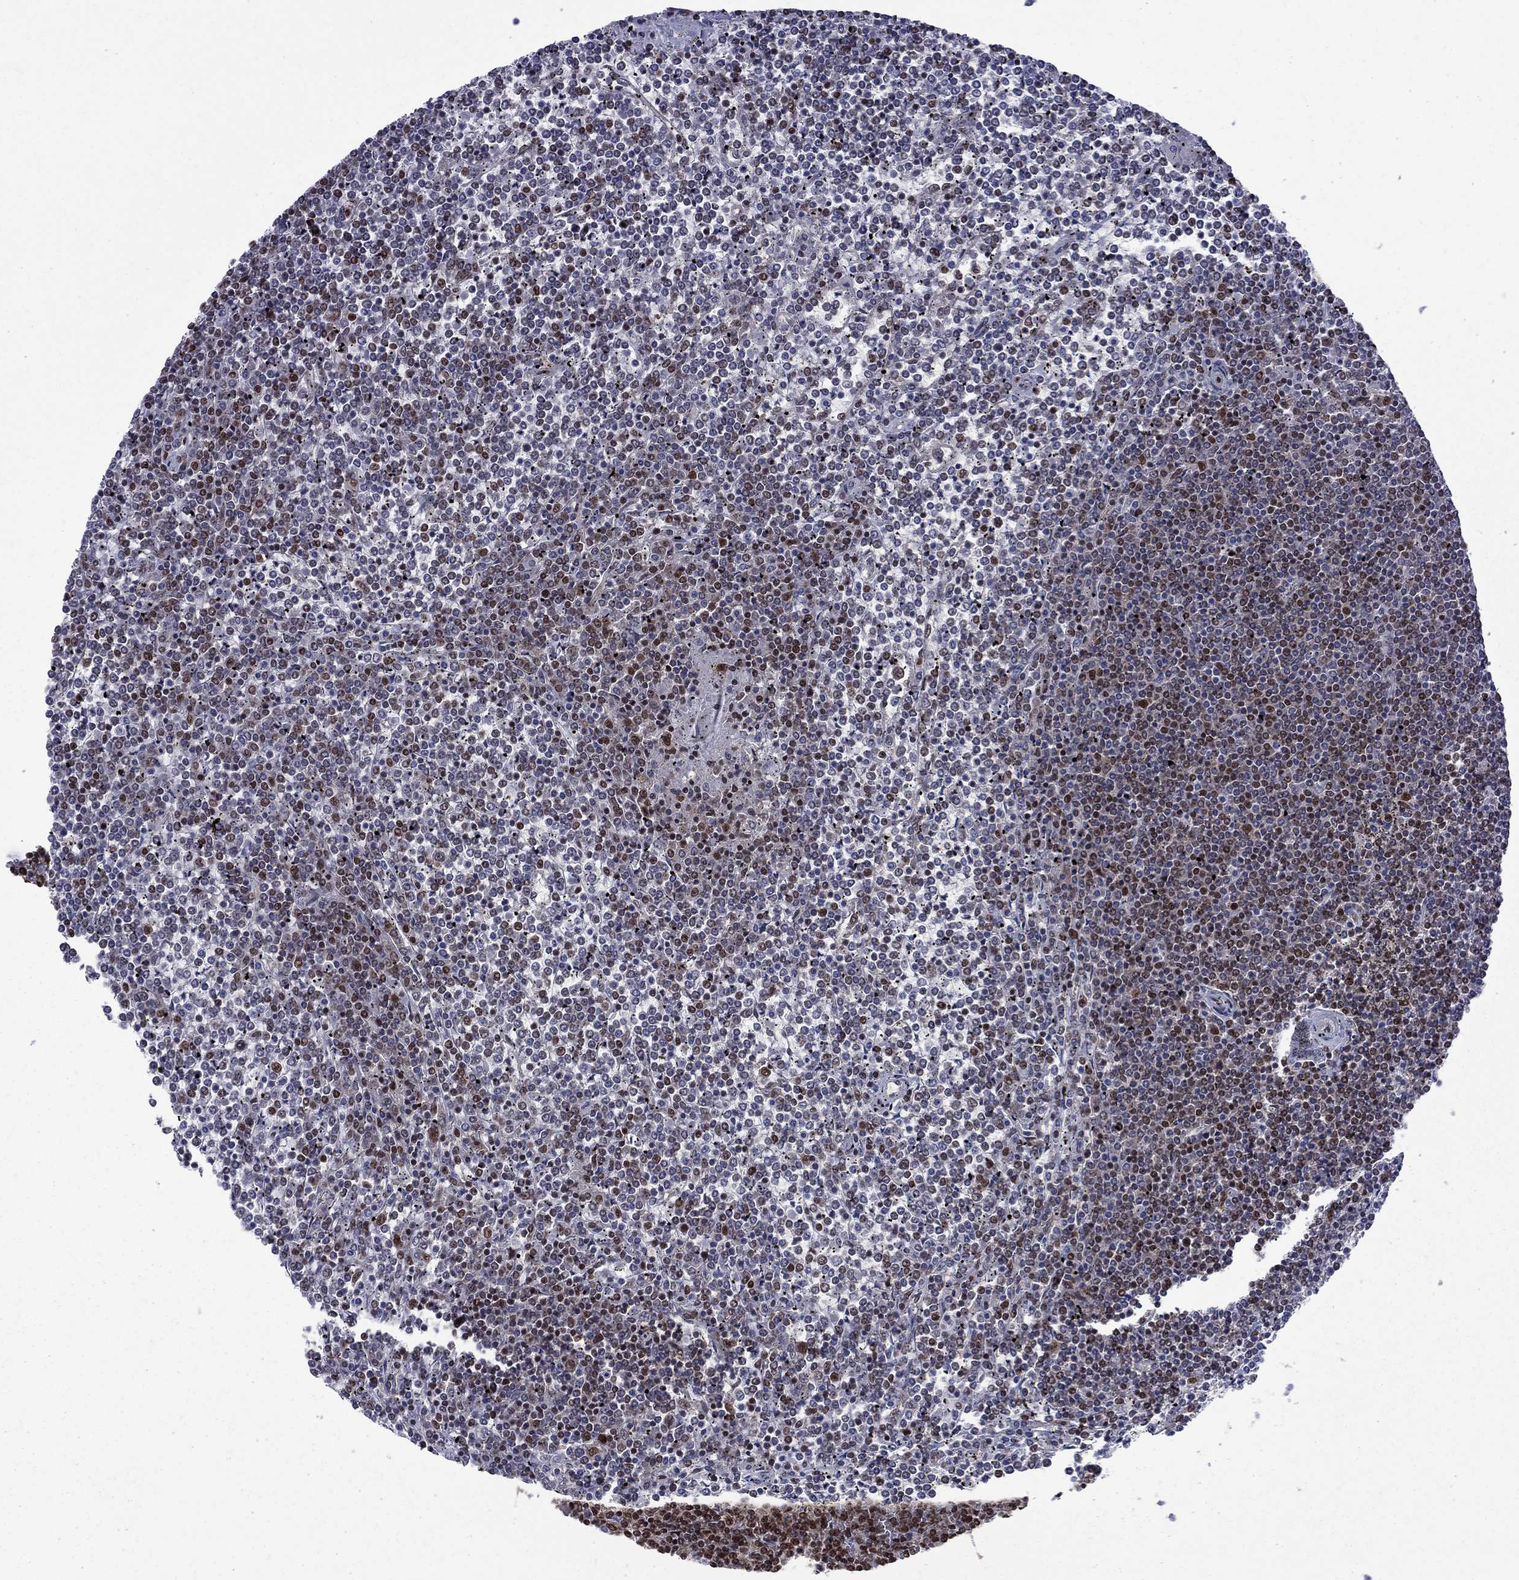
{"staining": {"intensity": "strong", "quantity": "<25%", "location": "nuclear"}, "tissue": "lymphoma", "cell_type": "Tumor cells", "image_type": "cancer", "snomed": [{"axis": "morphology", "description": "Malignant lymphoma, non-Hodgkin's type, Low grade"}, {"axis": "topography", "description": "Spleen"}], "caption": "IHC image of lymphoma stained for a protein (brown), which shows medium levels of strong nuclear expression in approximately <25% of tumor cells.", "gene": "MED25", "patient": {"sex": "female", "age": 19}}